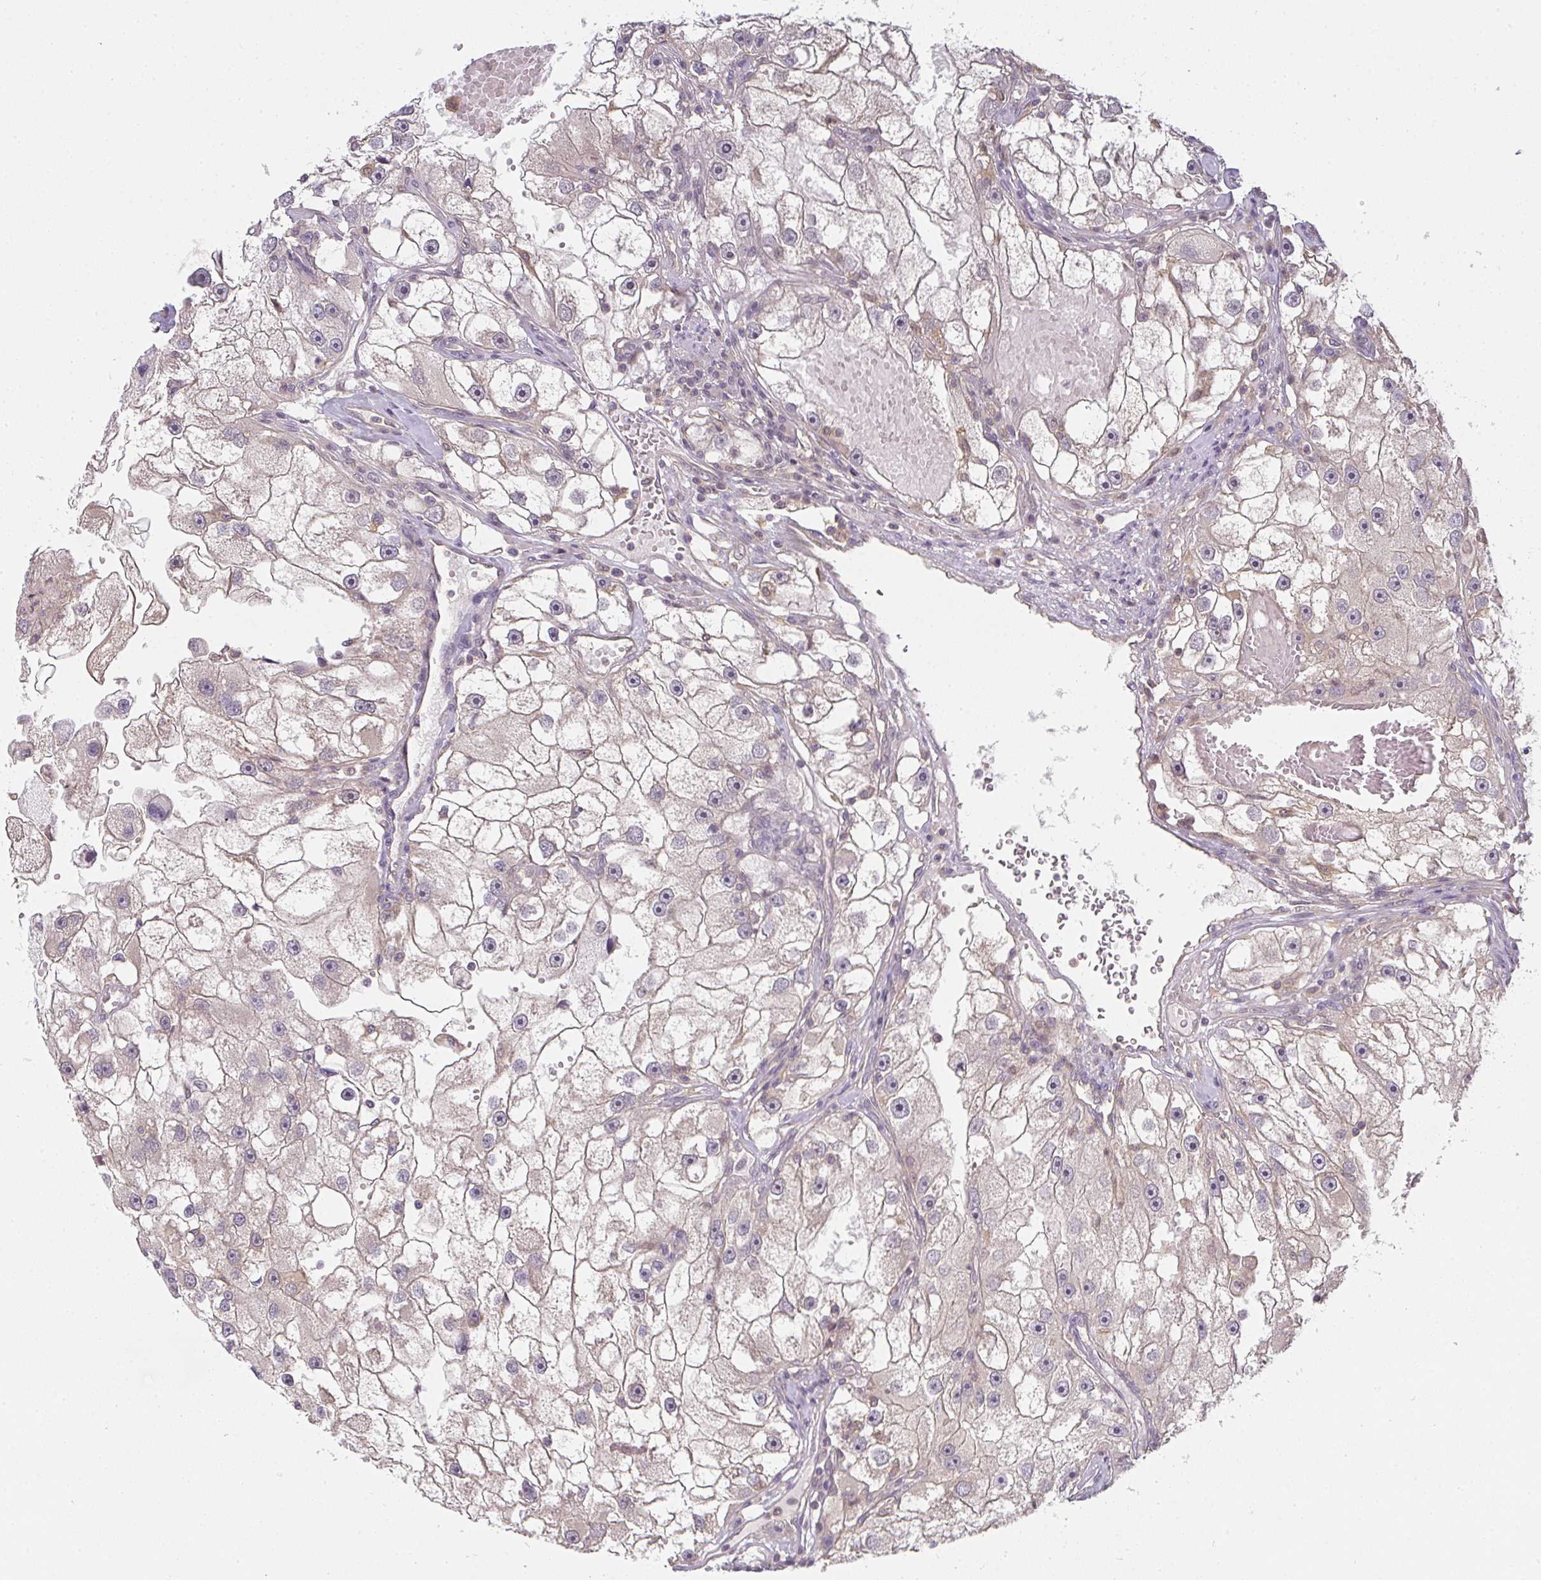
{"staining": {"intensity": "weak", "quantity": "25%-75%", "location": "cytoplasmic/membranous"}, "tissue": "renal cancer", "cell_type": "Tumor cells", "image_type": "cancer", "snomed": [{"axis": "morphology", "description": "Adenocarcinoma, NOS"}, {"axis": "topography", "description": "Kidney"}], "caption": "This photomicrograph exhibits renal cancer (adenocarcinoma) stained with immunohistochemistry to label a protein in brown. The cytoplasmic/membranous of tumor cells show weak positivity for the protein. Nuclei are counter-stained blue.", "gene": "GSDMB", "patient": {"sex": "male", "age": 63}}